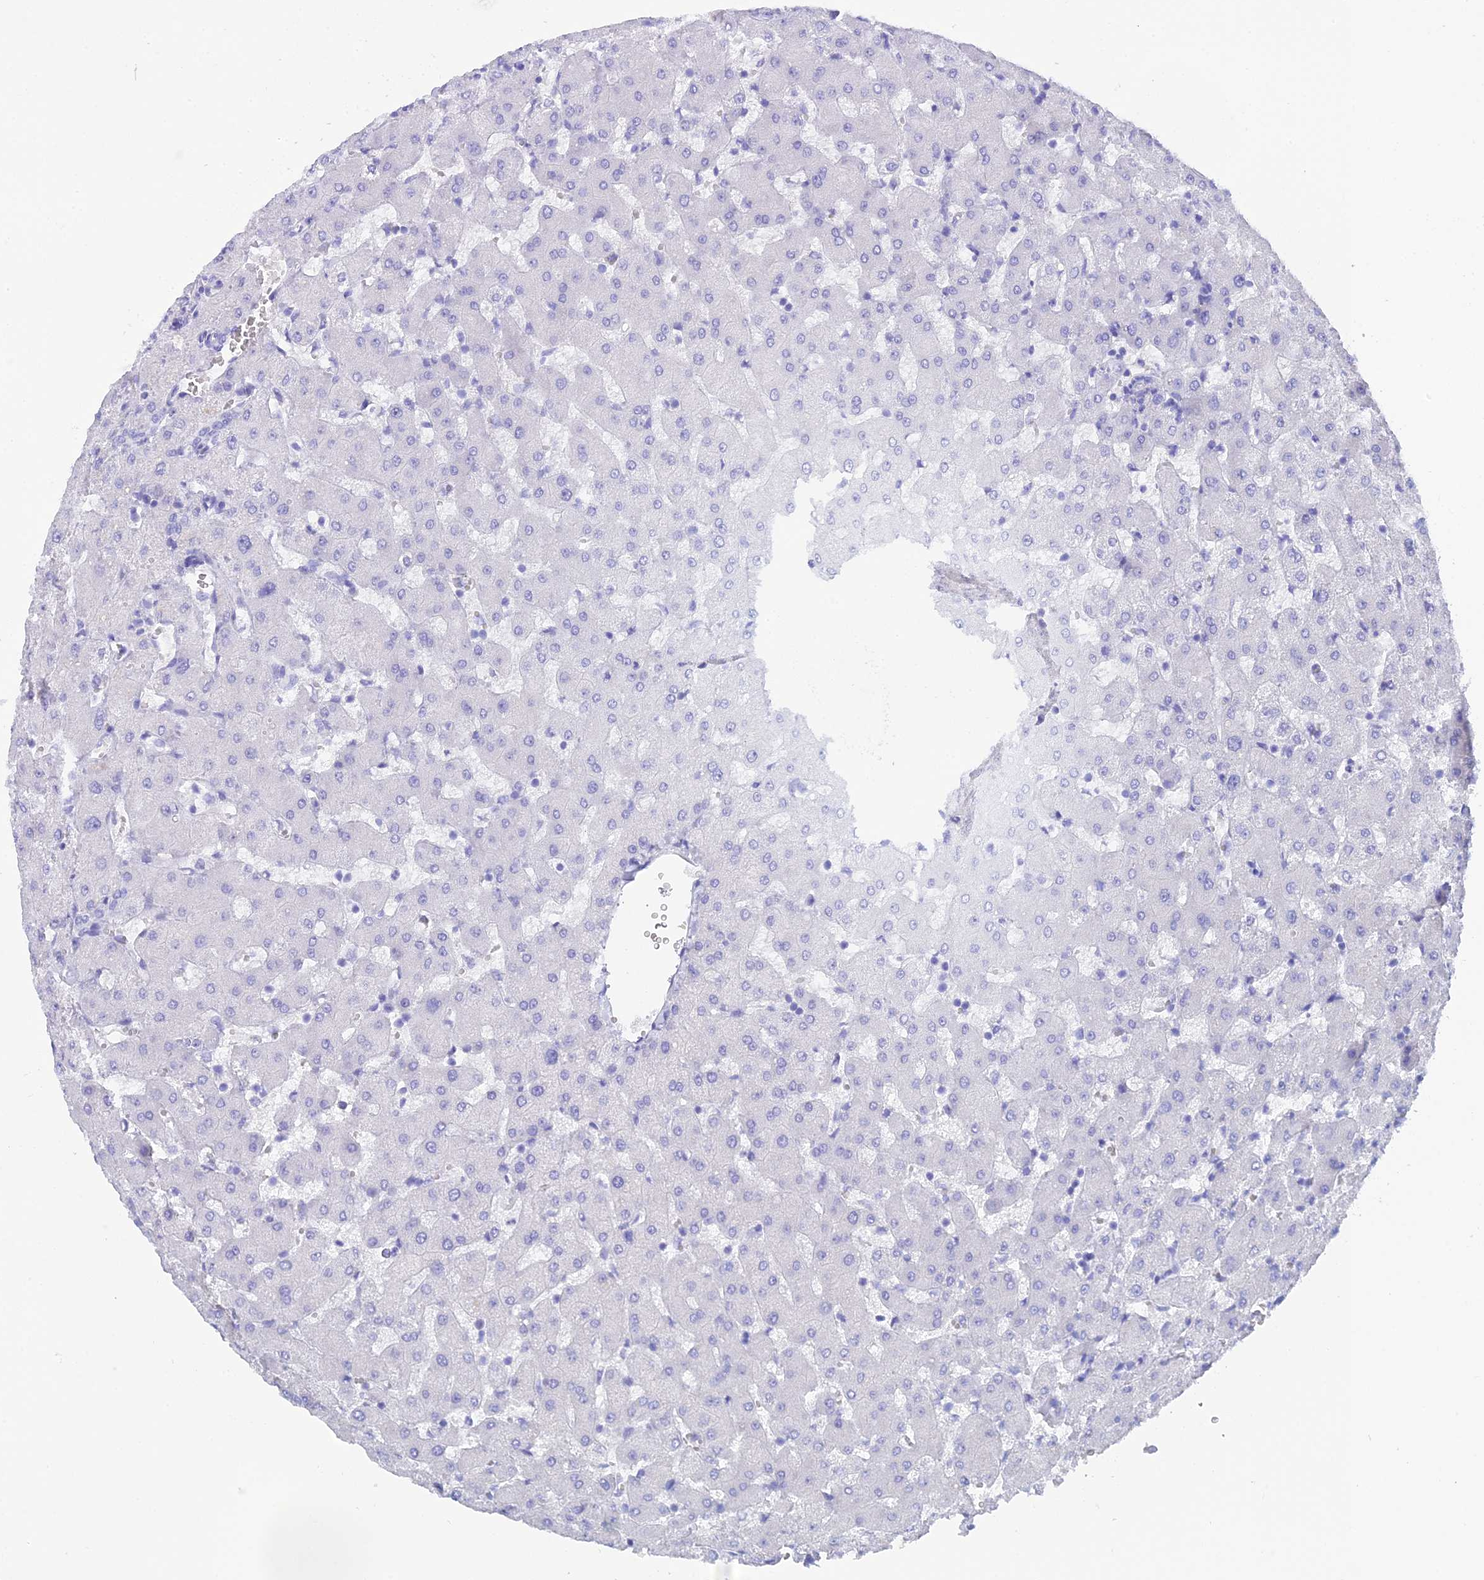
{"staining": {"intensity": "negative", "quantity": "none", "location": "none"}, "tissue": "liver", "cell_type": "Cholangiocytes", "image_type": "normal", "snomed": [{"axis": "morphology", "description": "Normal tissue, NOS"}, {"axis": "topography", "description": "Liver"}], "caption": "Immunohistochemical staining of benign liver shows no significant expression in cholangiocytes. (DAB (3,3'-diaminobenzidine) IHC, high magnification).", "gene": "REG1A", "patient": {"sex": "female", "age": 63}}